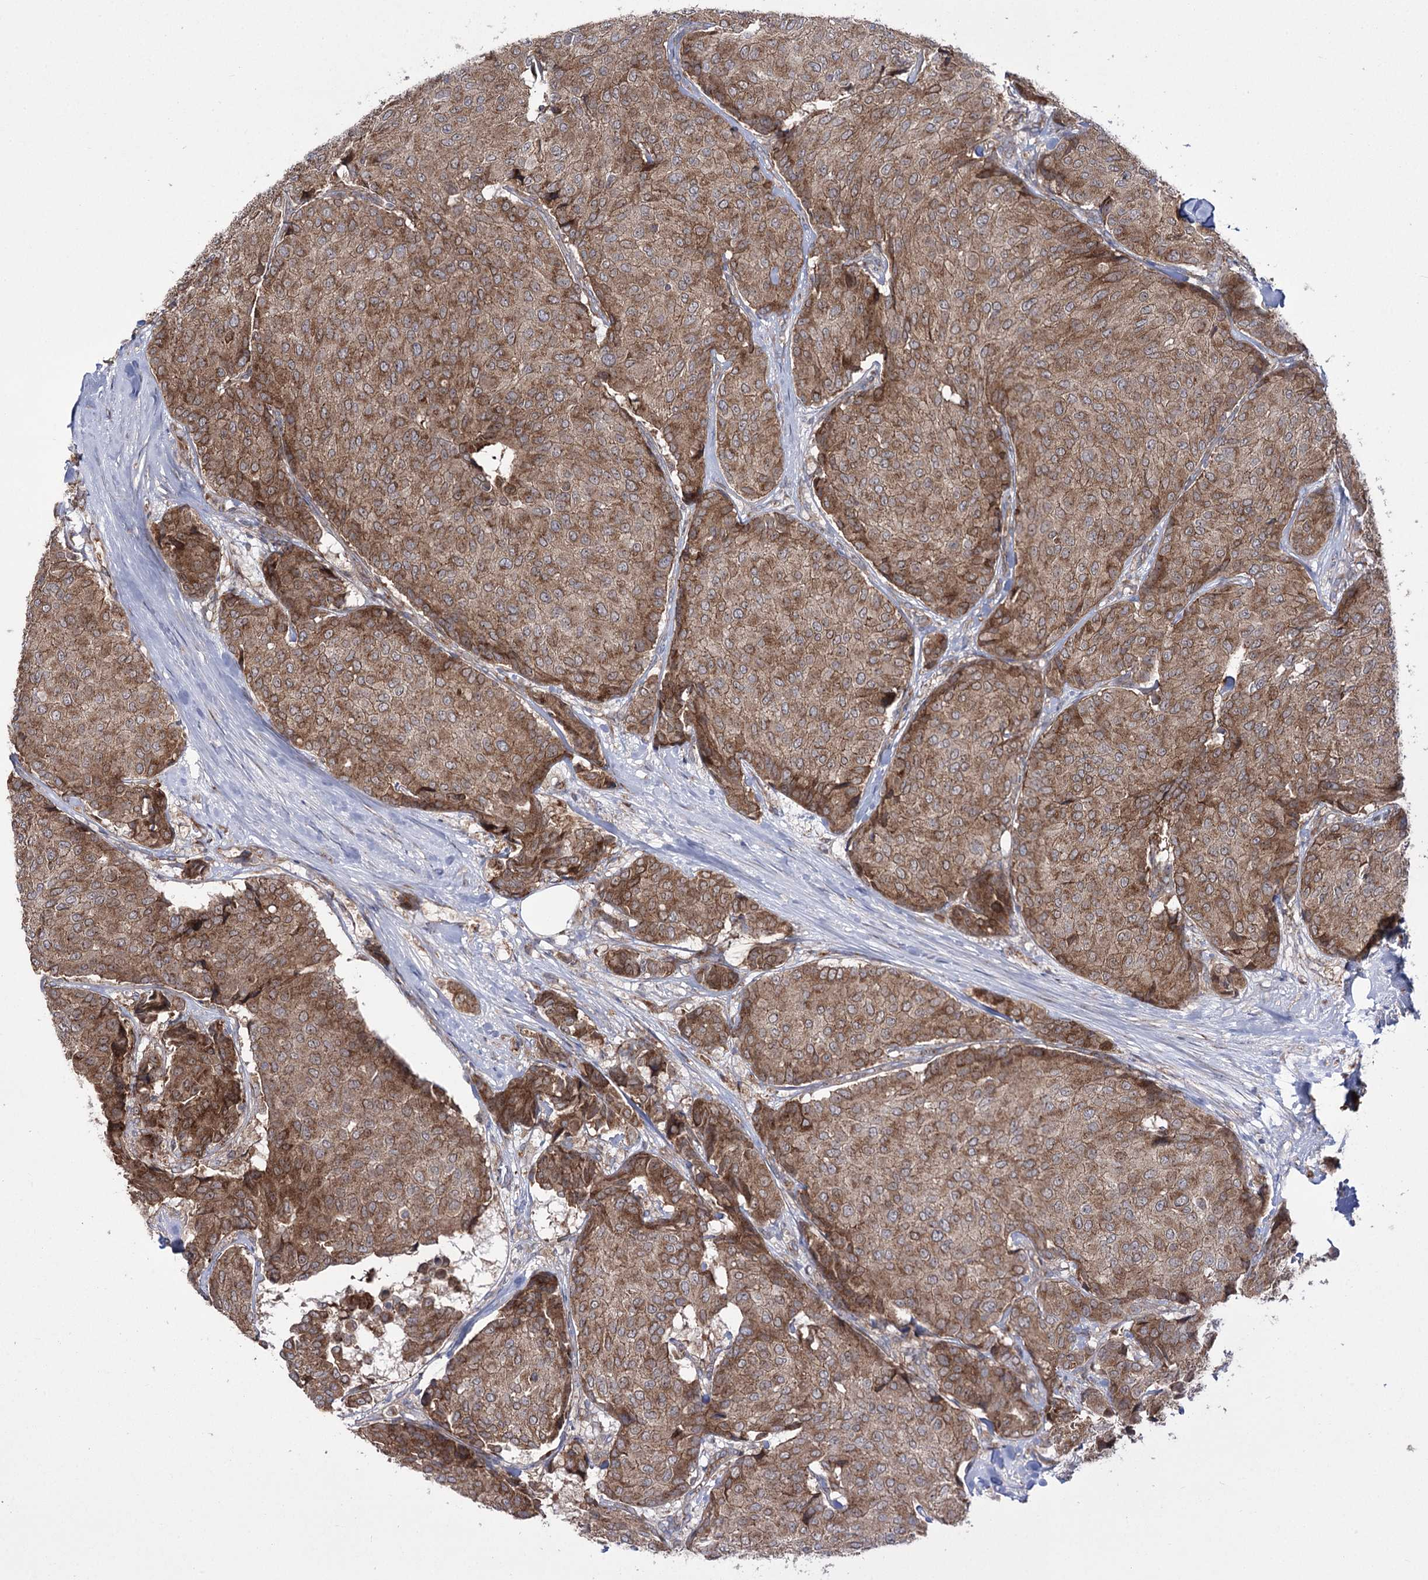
{"staining": {"intensity": "moderate", "quantity": ">75%", "location": "cytoplasmic/membranous"}, "tissue": "breast cancer", "cell_type": "Tumor cells", "image_type": "cancer", "snomed": [{"axis": "morphology", "description": "Duct carcinoma"}, {"axis": "topography", "description": "Breast"}], "caption": "This is an image of IHC staining of intraductal carcinoma (breast), which shows moderate positivity in the cytoplasmic/membranous of tumor cells.", "gene": "ZNF622", "patient": {"sex": "female", "age": 75}}